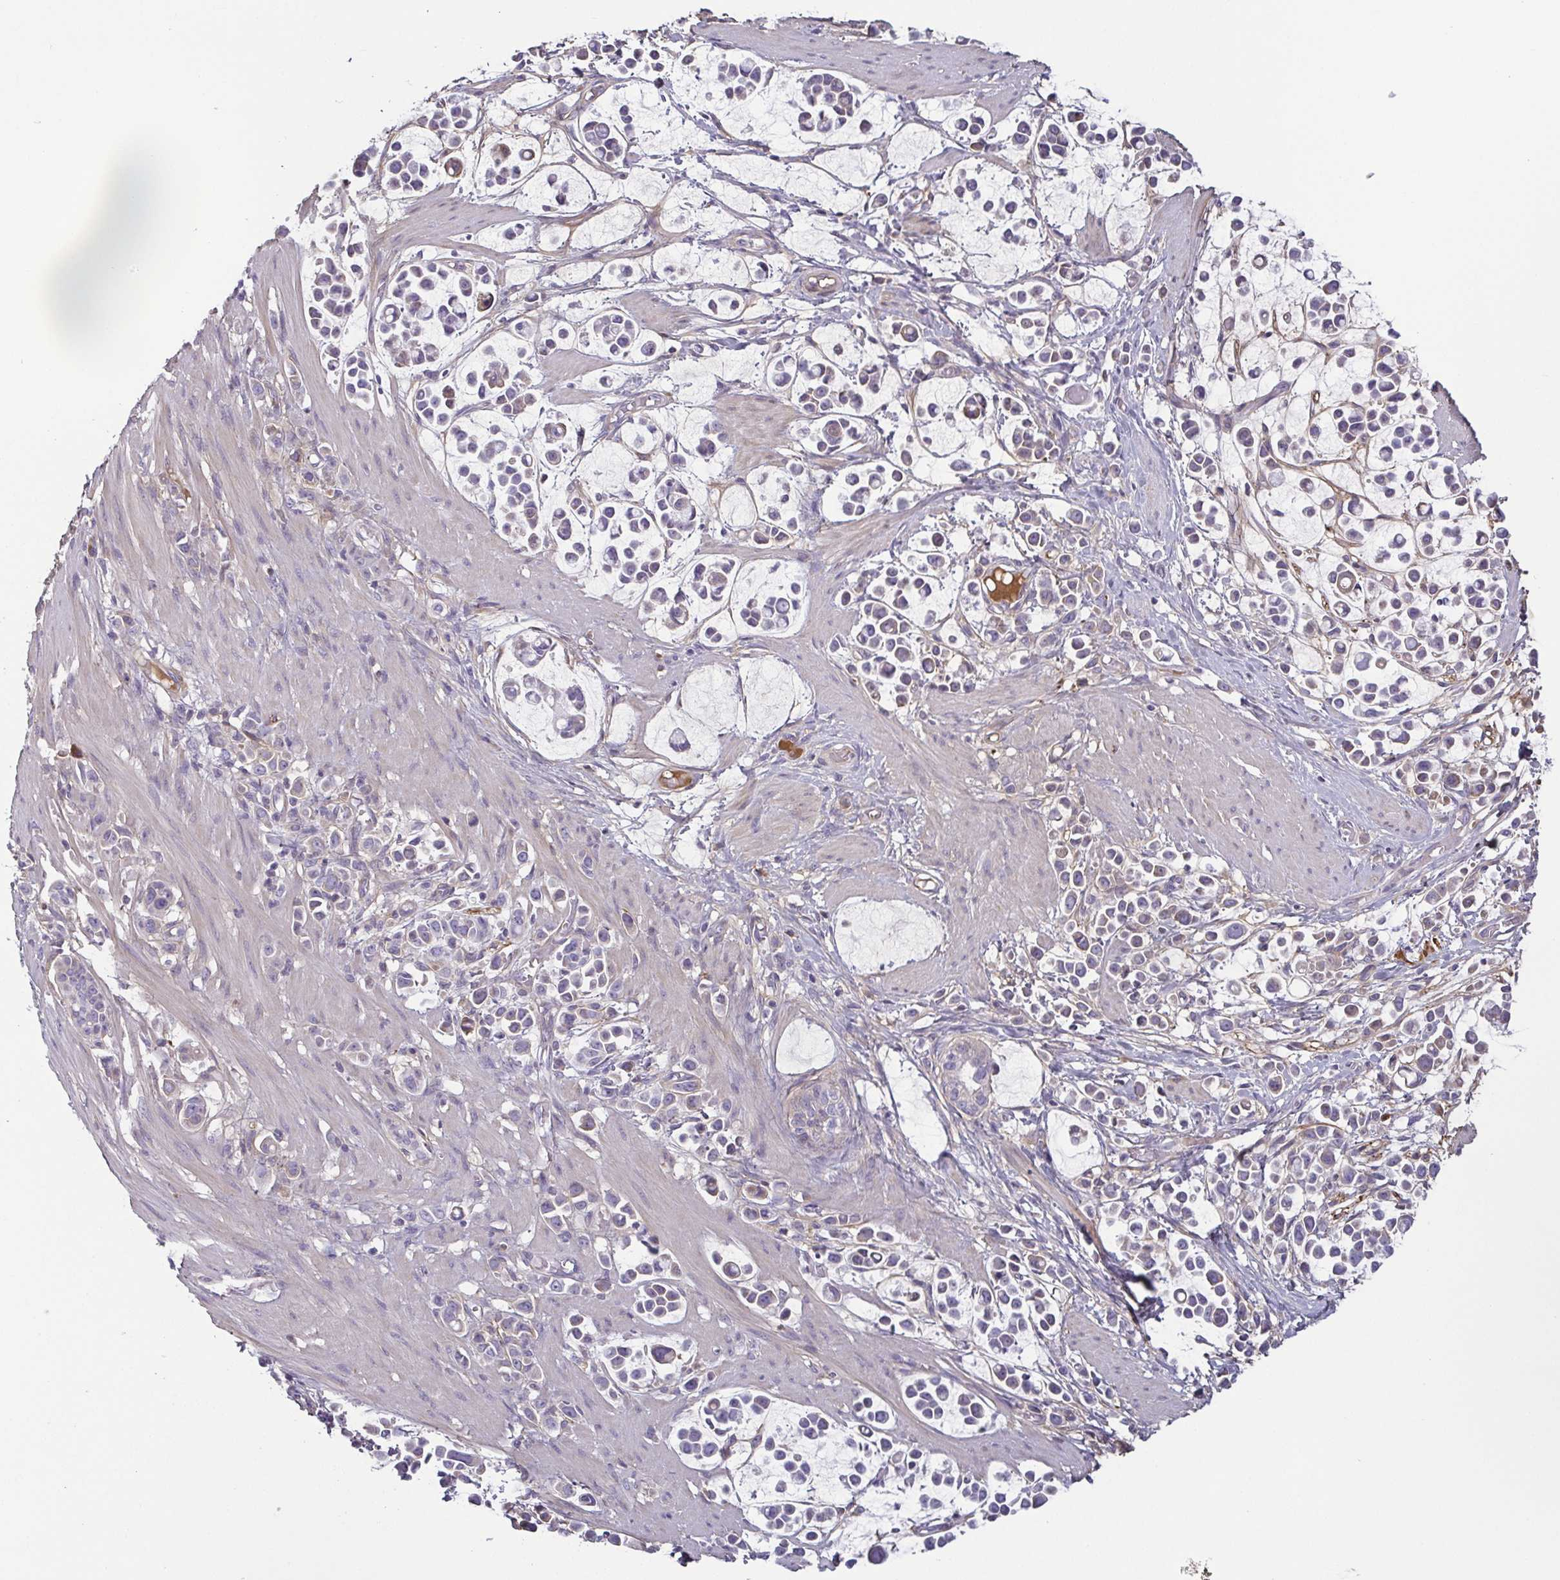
{"staining": {"intensity": "negative", "quantity": "none", "location": "none"}, "tissue": "stomach cancer", "cell_type": "Tumor cells", "image_type": "cancer", "snomed": [{"axis": "morphology", "description": "Adenocarcinoma, NOS"}, {"axis": "topography", "description": "Stomach"}], "caption": "Stomach adenocarcinoma was stained to show a protein in brown. There is no significant positivity in tumor cells.", "gene": "ECM1", "patient": {"sex": "male", "age": 82}}